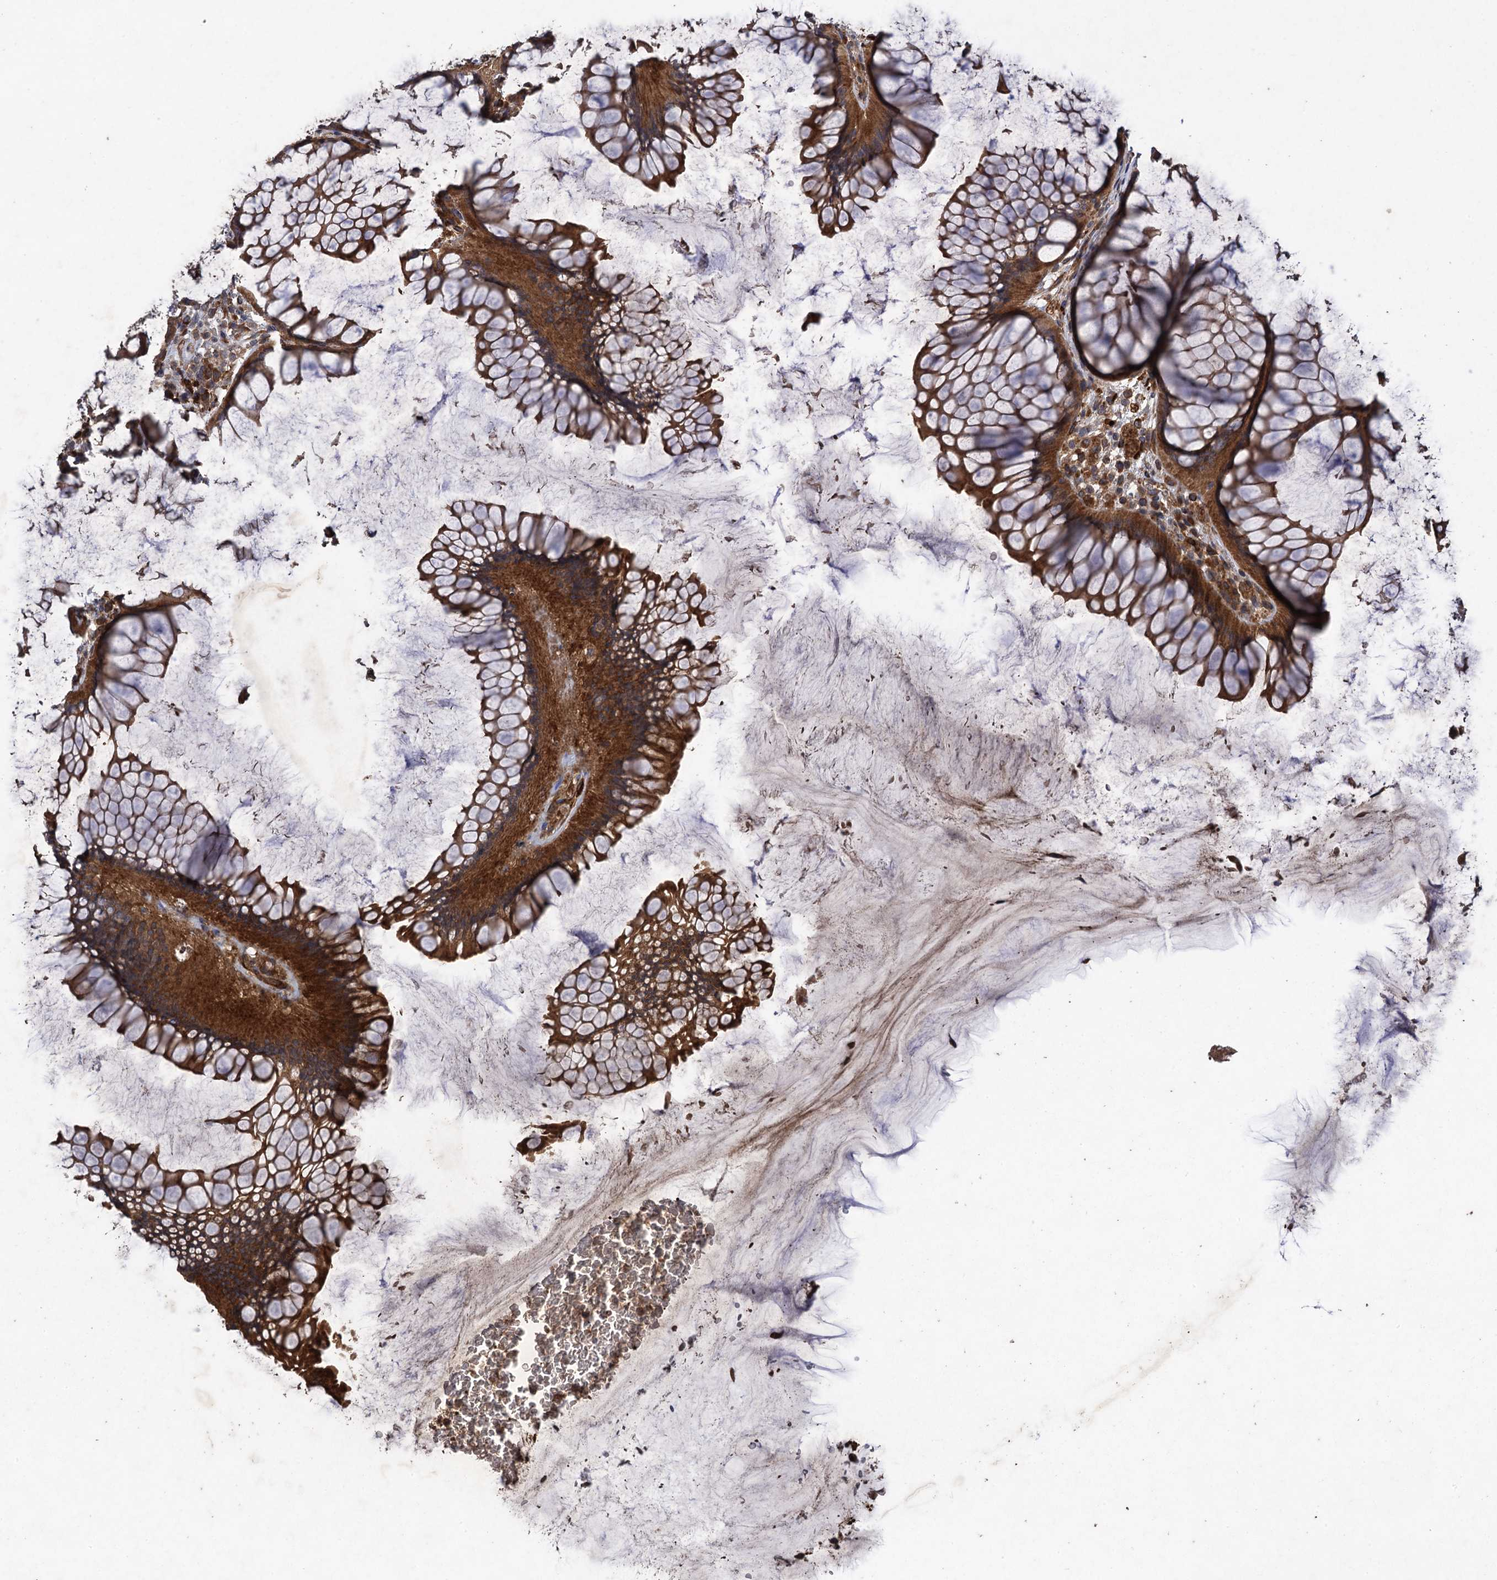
{"staining": {"intensity": "moderate", "quantity": ">75%", "location": "cytoplasmic/membranous"}, "tissue": "colon", "cell_type": "Endothelial cells", "image_type": "normal", "snomed": [{"axis": "morphology", "description": "Normal tissue, NOS"}, {"axis": "topography", "description": "Colon"}], "caption": "Immunohistochemistry of unremarkable human colon demonstrates medium levels of moderate cytoplasmic/membranous staining in approximately >75% of endothelial cells.", "gene": "TXNDC11", "patient": {"sex": "female", "age": 82}}